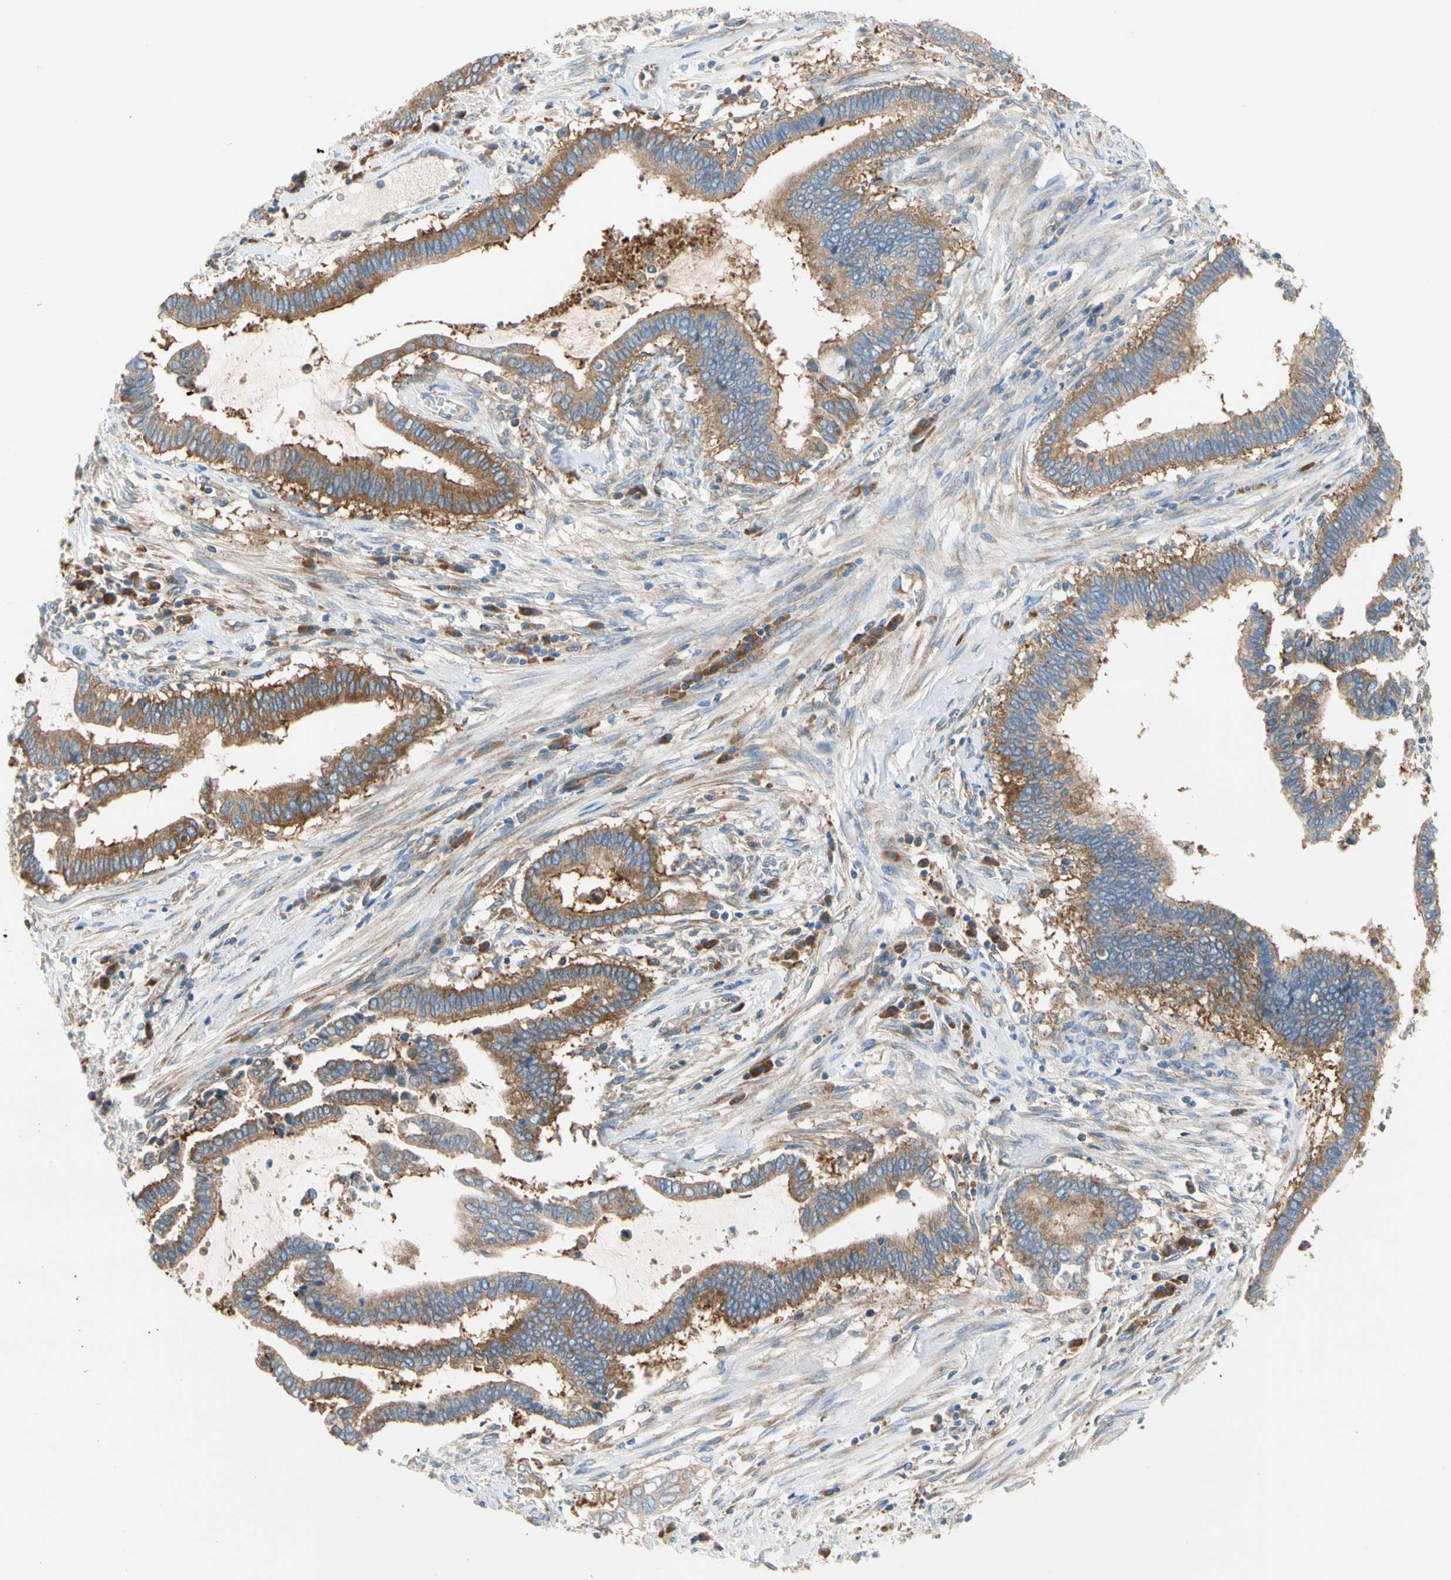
{"staining": {"intensity": "moderate", "quantity": ">75%", "location": "cytoplasmic/membranous"}, "tissue": "cervical cancer", "cell_type": "Tumor cells", "image_type": "cancer", "snomed": [{"axis": "morphology", "description": "Adenocarcinoma, NOS"}, {"axis": "topography", "description": "Cervix"}], "caption": "Immunohistochemistry of cervical adenocarcinoma shows medium levels of moderate cytoplasmic/membranous staining in about >75% of tumor cells.", "gene": "GPHN", "patient": {"sex": "female", "age": 44}}